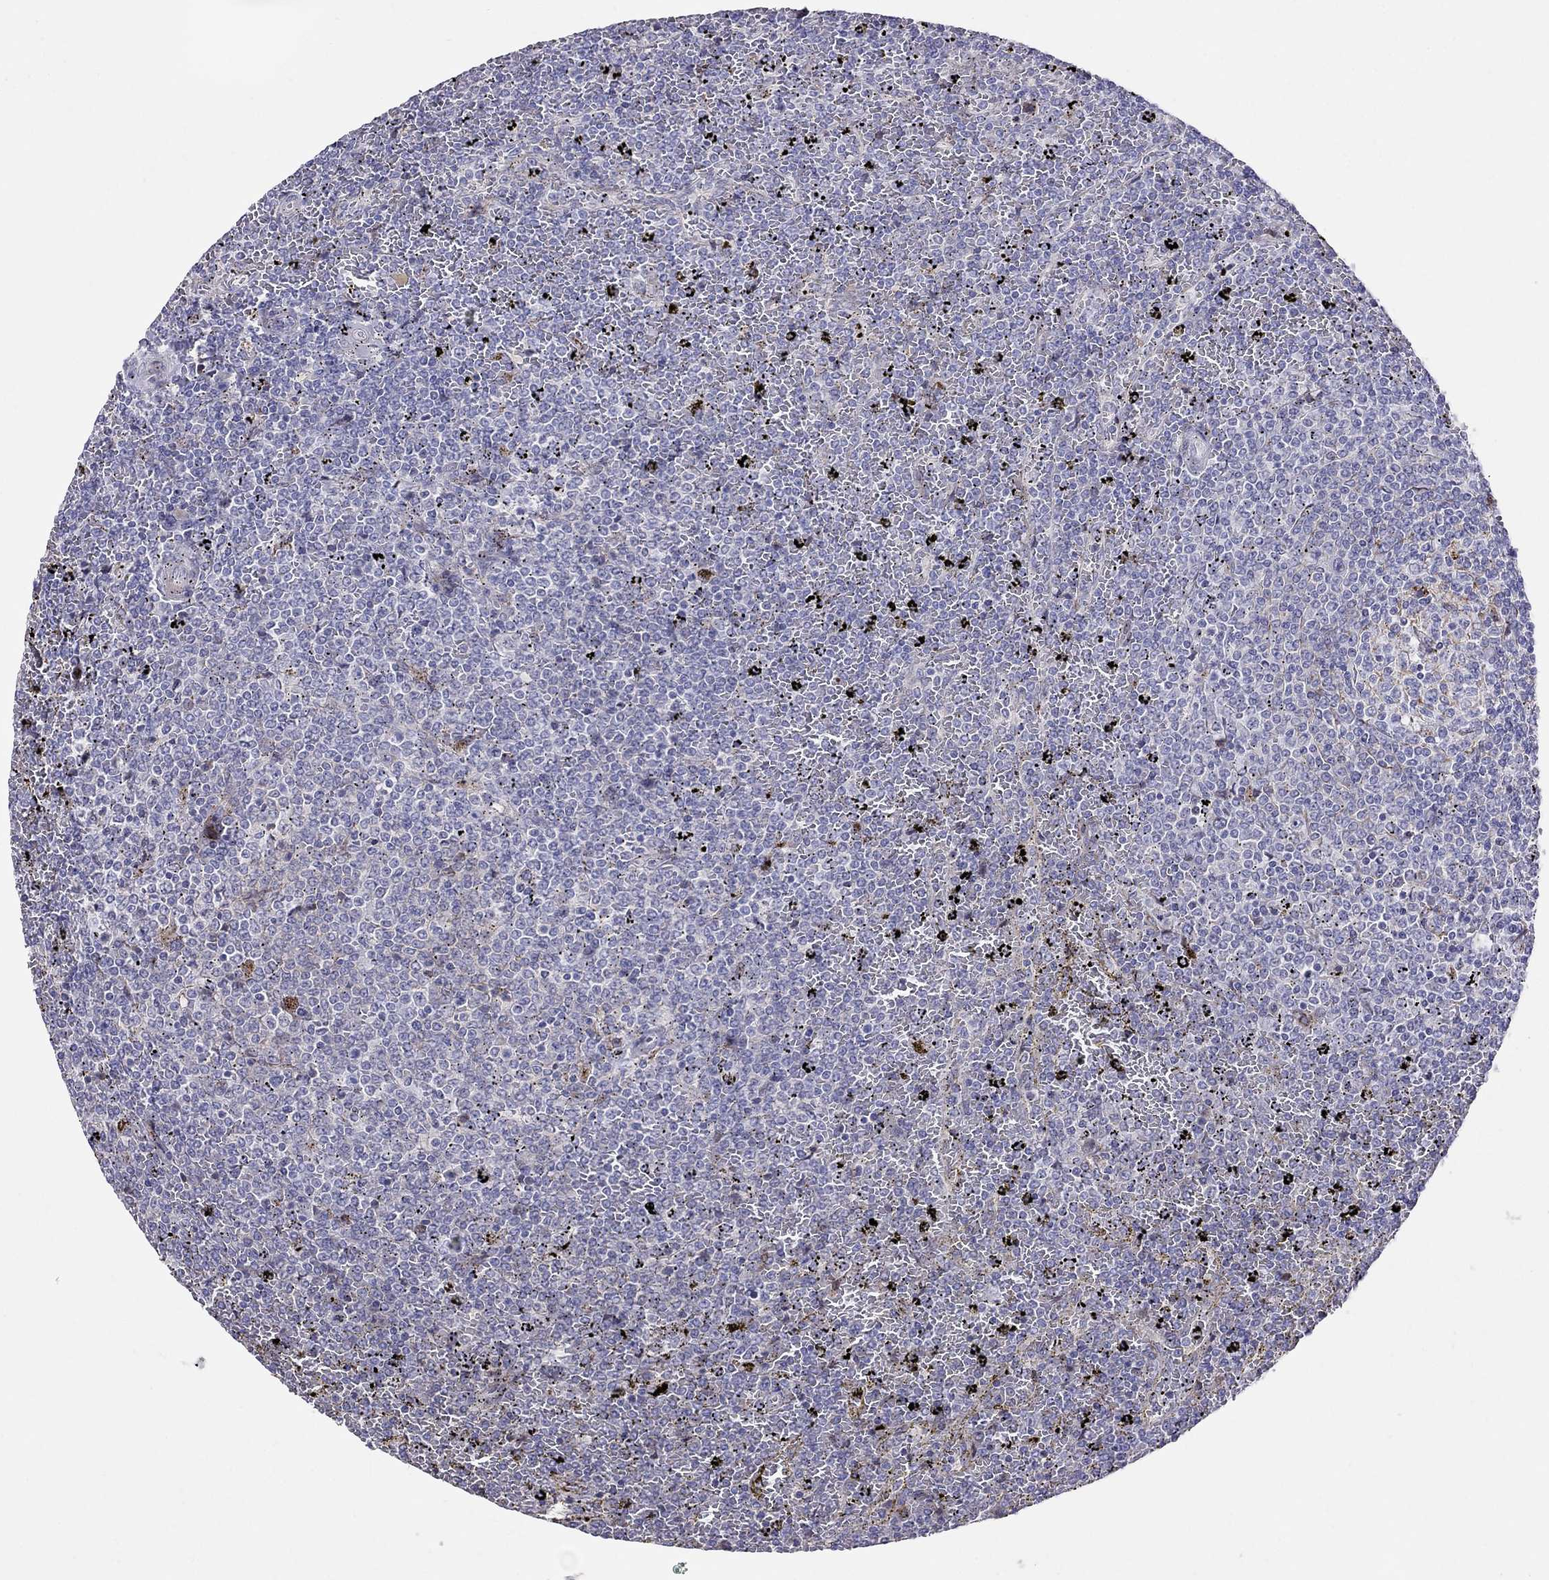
{"staining": {"intensity": "negative", "quantity": "none", "location": "none"}, "tissue": "lymphoma", "cell_type": "Tumor cells", "image_type": "cancer", "snomed": [{"axis": "morphology", "description": "Malignant lymphoma, non-Hodgkin's type, Low grade"}, {"axis": "topography", "description": "Spleen"}], "caption": "This is an immunohistochemistry (IHC) histopathology image of malignant lymphoma, non-Hodgkin's type (low-grade). There is no positivity in tumor cells.", "gene": "MAGEB4", "patient": {"sex": "female", "age": 77}}